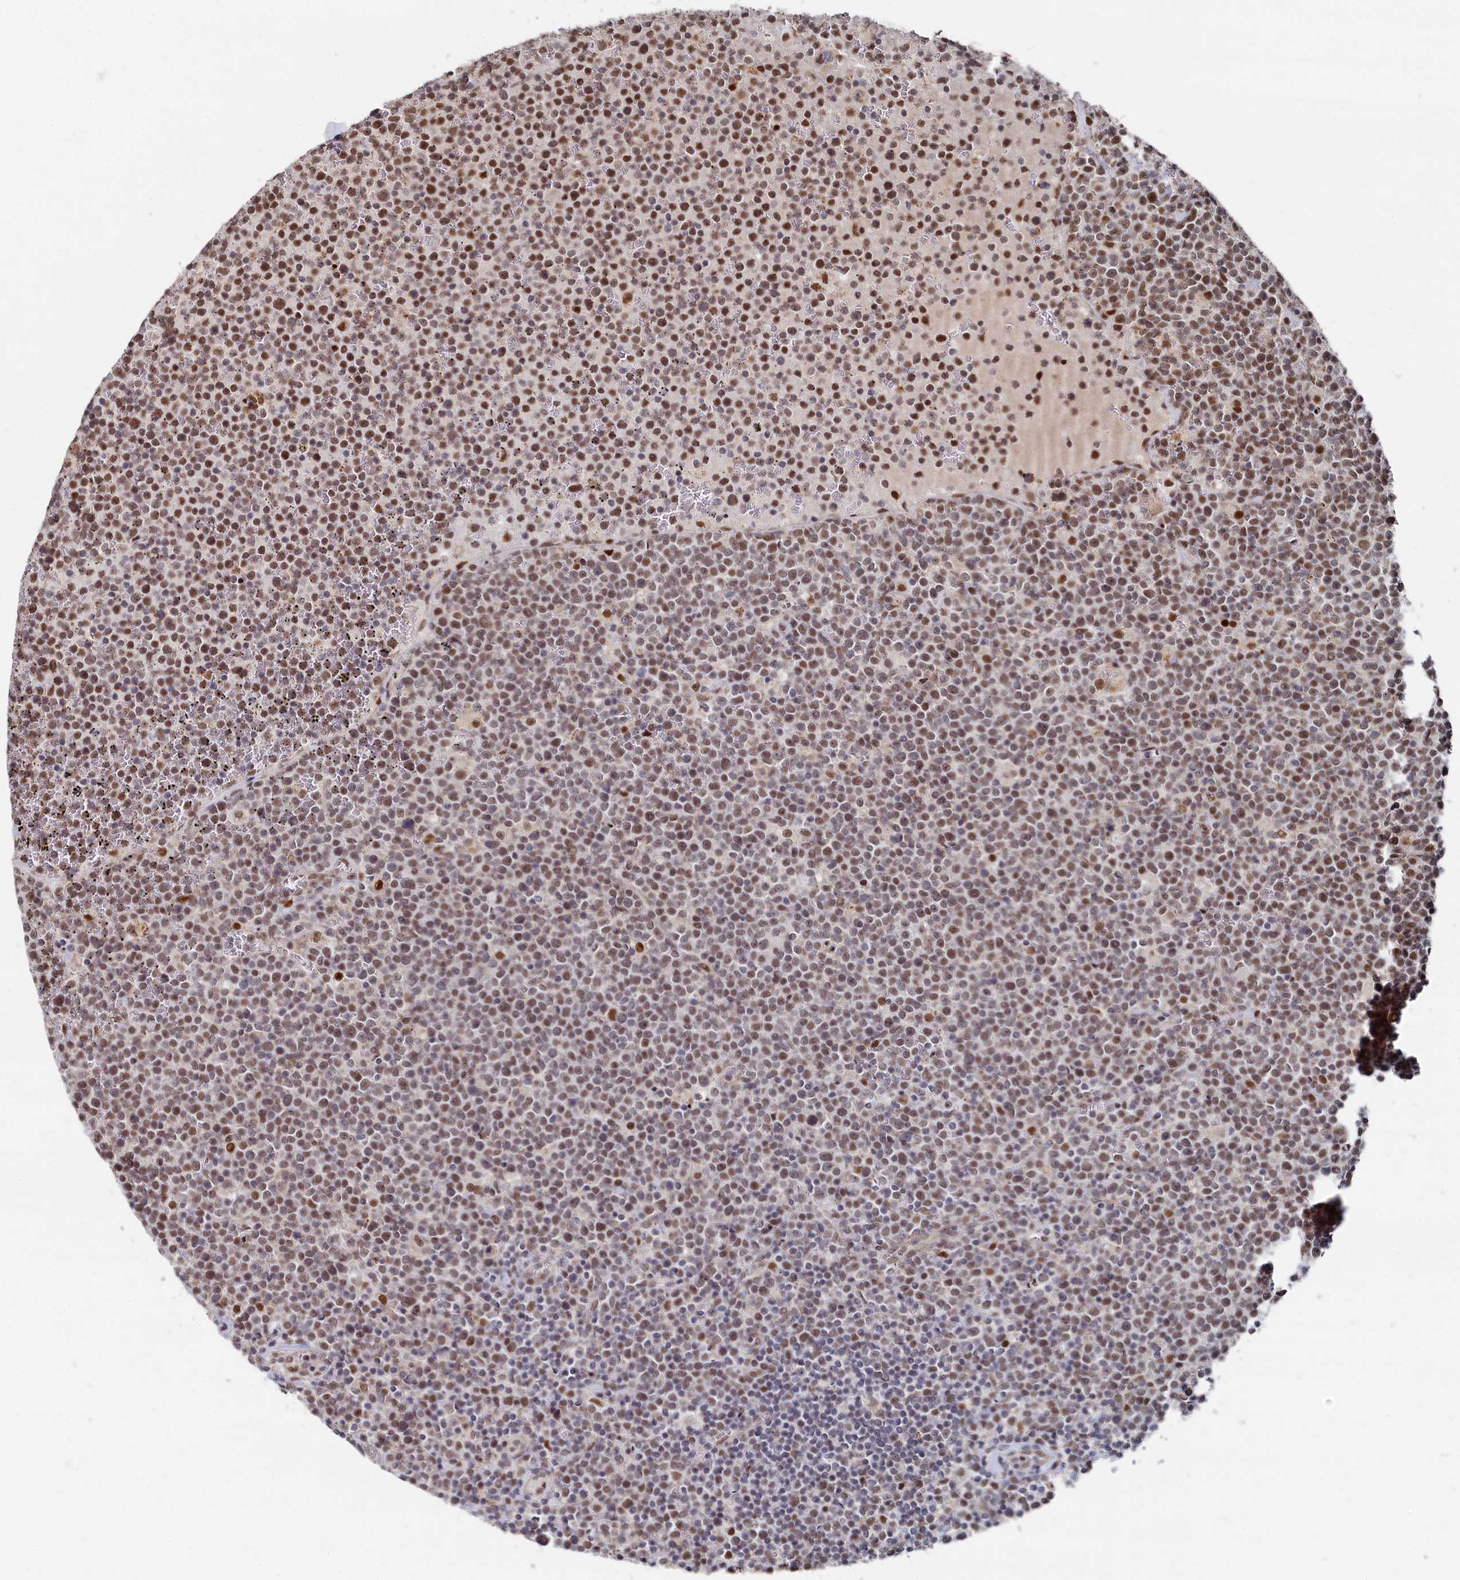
{"staining": {"intensity": "moderate", "quantity": ">75%", "location": "nuclear"}, "tissue": "lymphoma", "cell_type": "Tumor cells", "image_type": "cancer", "snomed": [{"axis": "morphology", "description": "Malignant lymphoma, non-Hodgkin's type, High grade"}, {"axis": "topography", "description": "Lymph node"}], "caption": "Human lymphoma stained with a protein marker displays moderate staining in tumor cells.", "gene": "BUB3", "patient": {"sex": "male", "age": 61}}